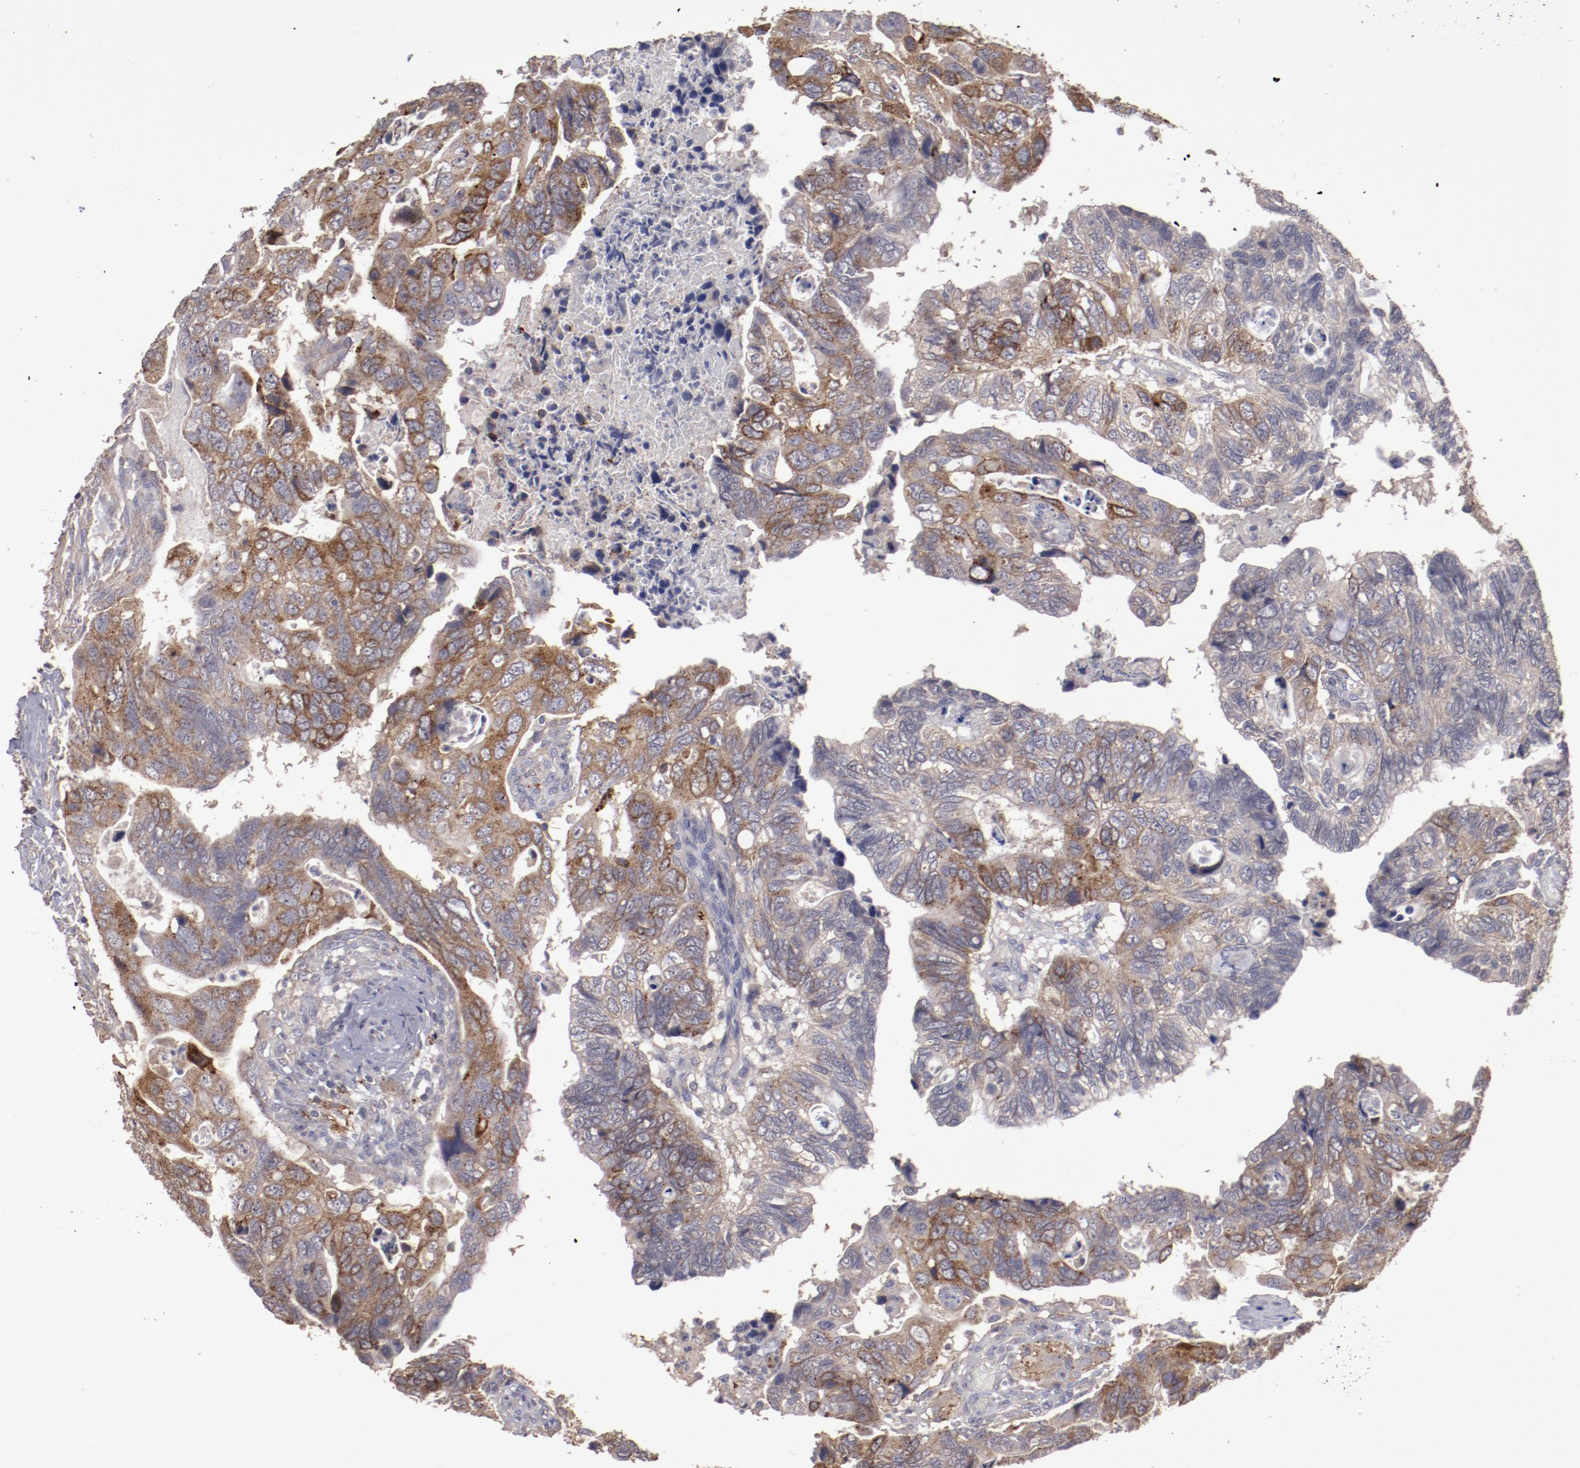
{"staining": {"intensity": "strong", "quantity": "25%-75%", "location": "cytoplasmic/membranous"}, "tissue": "colorectal cancer", "cell_type": "Tumor cells", "image_type": "cancer", "snomed": [{"axis": "morphology", "description": "Adenocarcinoma, NOS"}, {"axis": "topography", "description": "Rectum"}], "caption": "Human colorectal cancer stained with a brown dye exhibits strong cytoplasmic/membranous positive staining in approximately 25%-75% of tumor cells.", "gene": "FAT1", "patient": {"sex": "male", "age": 53}}